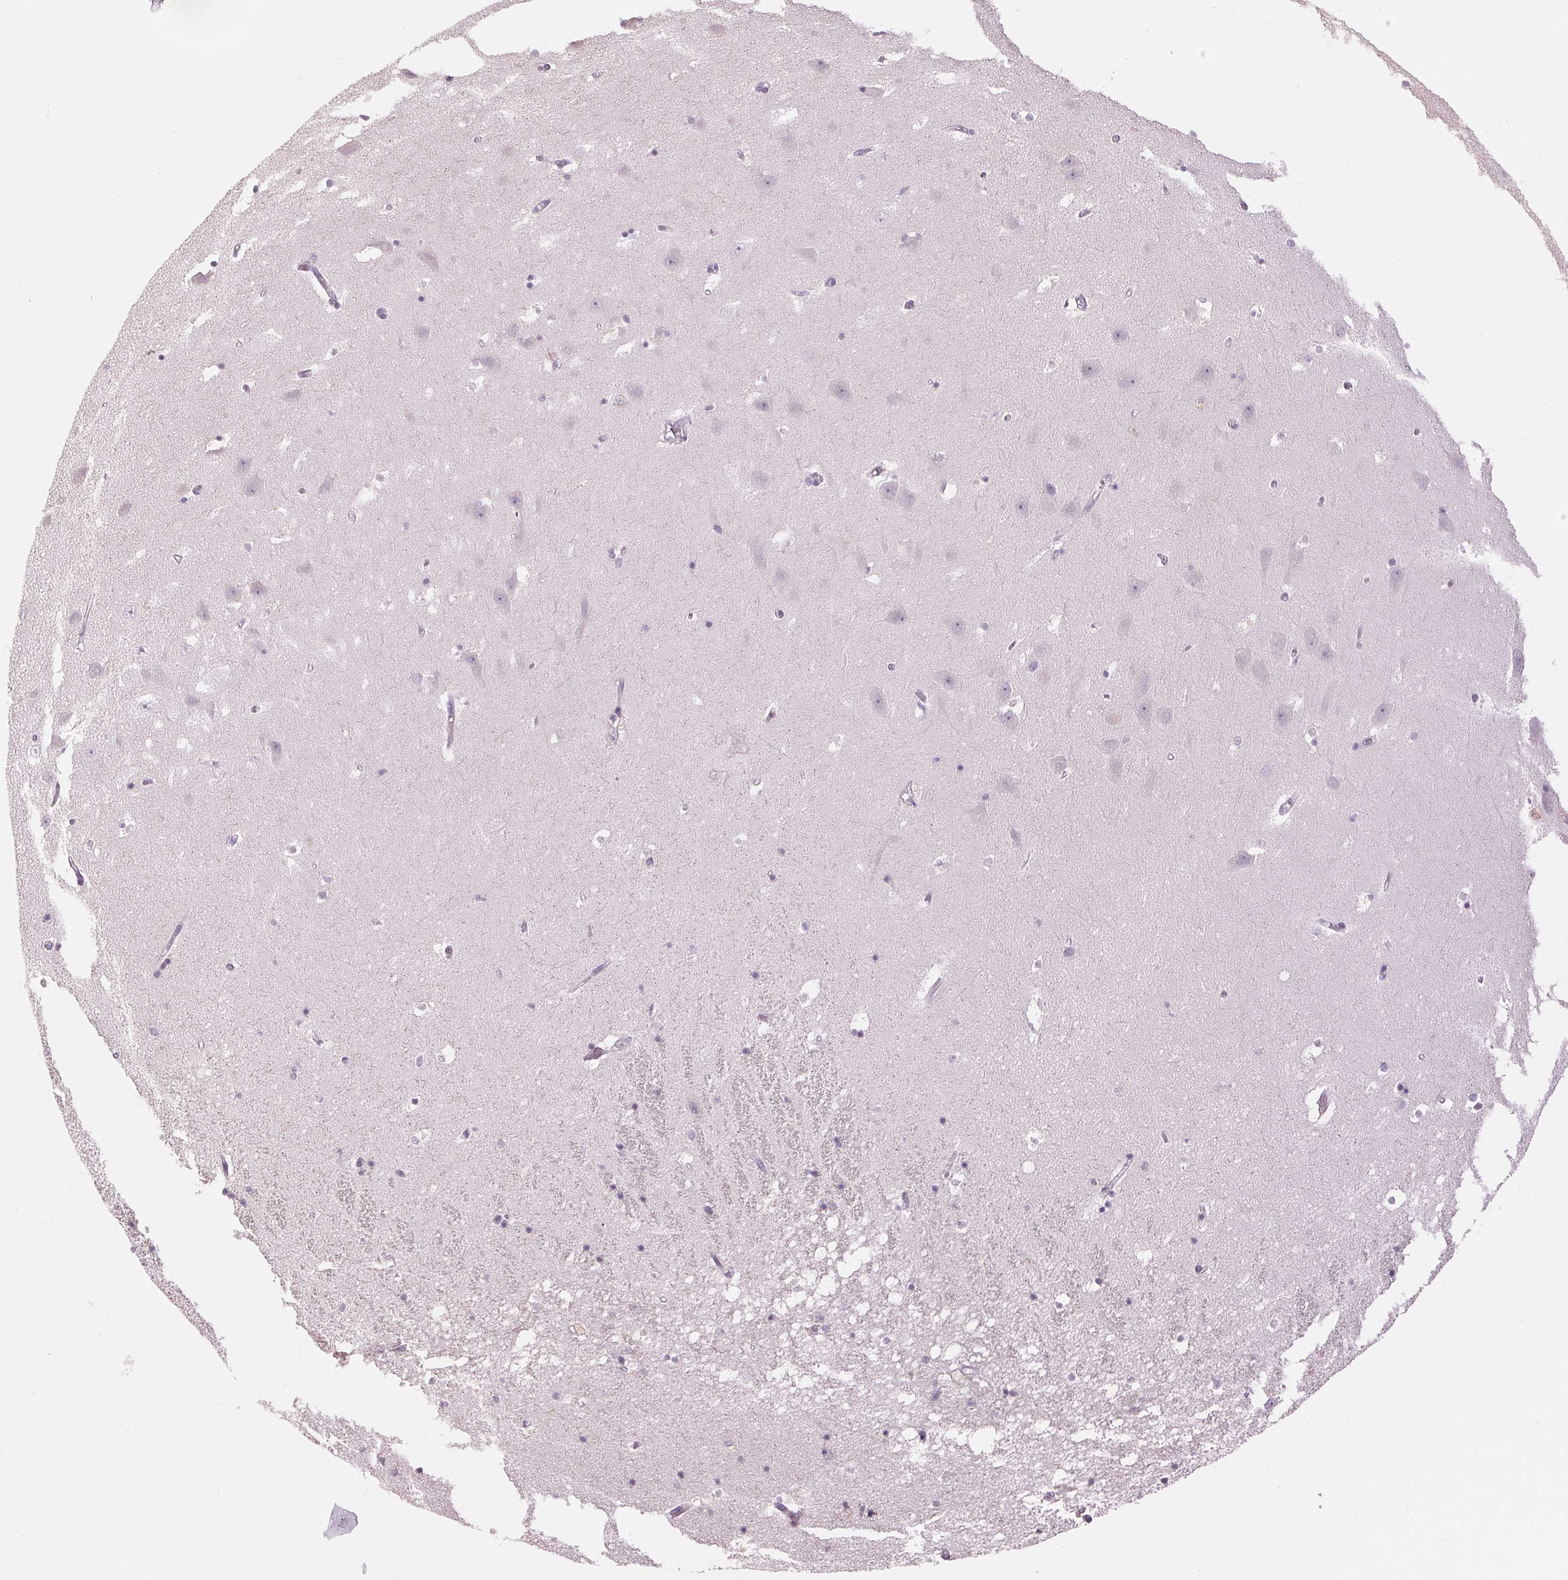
{"staining": {"intensity": "negative", "quantity": "none", "location": "none"}, "tissue": "hippocampus", "cell_type": "Glial cells", "image_type": "normal", "snomed": [{"axis": "morphology", "description": "Normal tissue, NOS"}, {"axis": "topography", "description": "Hippocampus"}], "caption": "Glial cells show no significant staining in unremarkable hippocampus. (Stains: DAB immunohistochemistry with hematoxylin counter stain, Microscopy: brightfield microscopy at high magnification).", "gene": "FXYD4", "patient": {"sex": "male", "age": 58}}